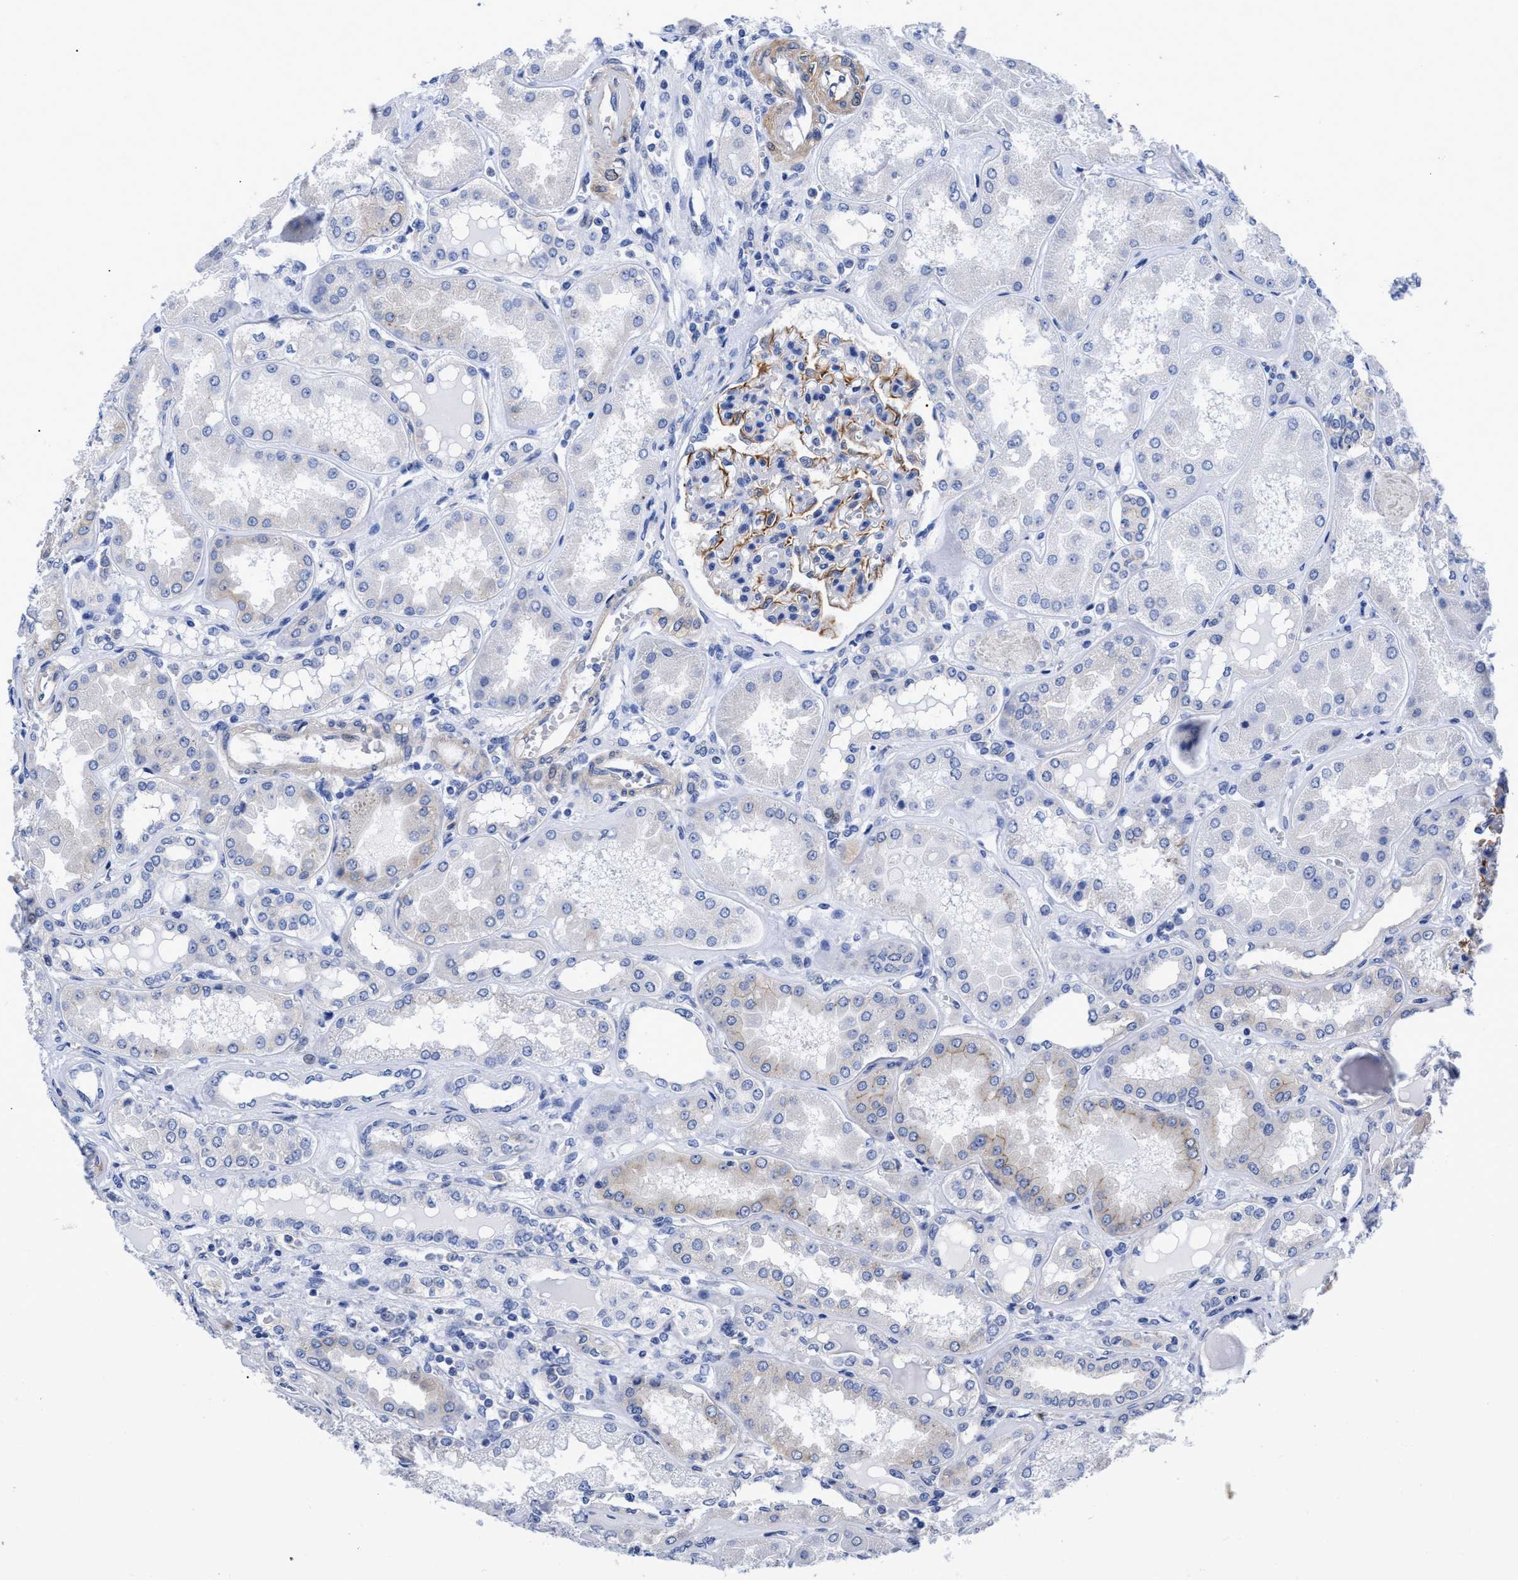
{"staining": {"intensity": "moderate", "quantity": "<25%", "location": "cytoplasmic/membranous"}, "tissue": "kidney", "cell_type": "Cells in glomeruli", "image_type": "normal", "snomed": [{"axis": "morphology", "description": "Normal tissue, NOS"}, {"axis": "topography", "description": "Kidney"}], "caption": "This histopathology image demonstrates unremarkable kidney stained with immunohistochemistry (IHC) to label a protein in brown. The cytoplasmic/membranous of cells in glomeruli show moderate positivity for the protein. Nuclei are counter-stained blue.", "gene": "IRAG2", "patient": {"sex": "female", "age": 56}}